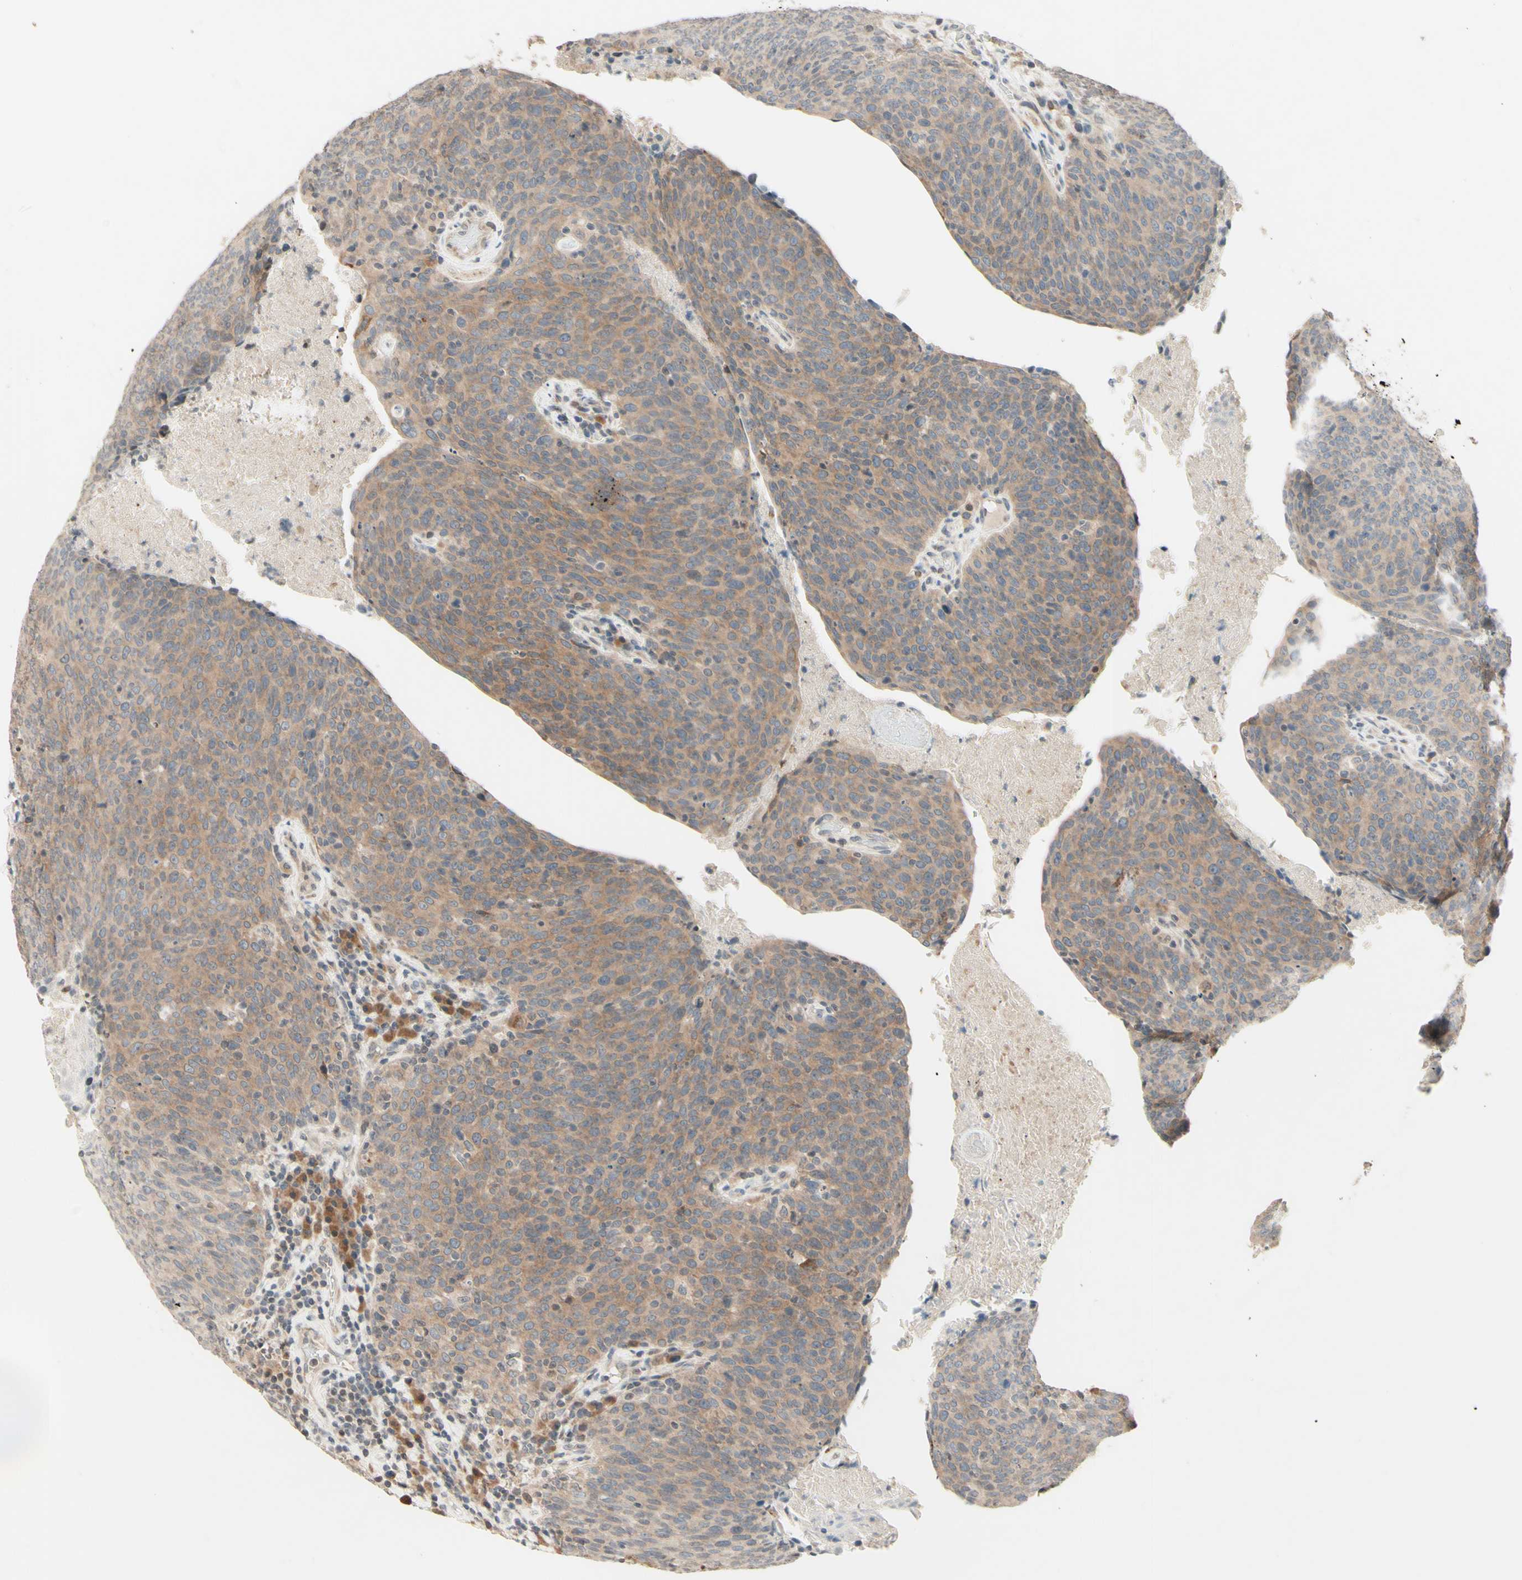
{"staining": {"intensity": "weak", "quantity": ">75%", "location": "cytoplasmic/membranous"}, "tissue": "head and neck cancer", "cell_type": "Tumor cells", "image_type": "cancer", "snomed": [{"axis": "morphology", "description": "Squamous cell carcinoma, NOS"}, {"axis": "morphology", "description": "Squamous cell carcinoma, metastatic, NOS"}, {"axis": "topography", "description": "Lymph node"}, {"axis": "topography", "description": "Head-Neck"}], "caption": "The photomicrograph demonstrates immunohistochemical staining of squamous cell carcinoma (head and neck). There is weak cytoplasmic/membranous staining is seen in about >75% of tumor cells. (DAB (3,3'-diaminobenzidine) = brown stain, brightfield microscopy at high magnification).", "gene": "ZW10", "patient": {"sex": "male", "age": 62}}